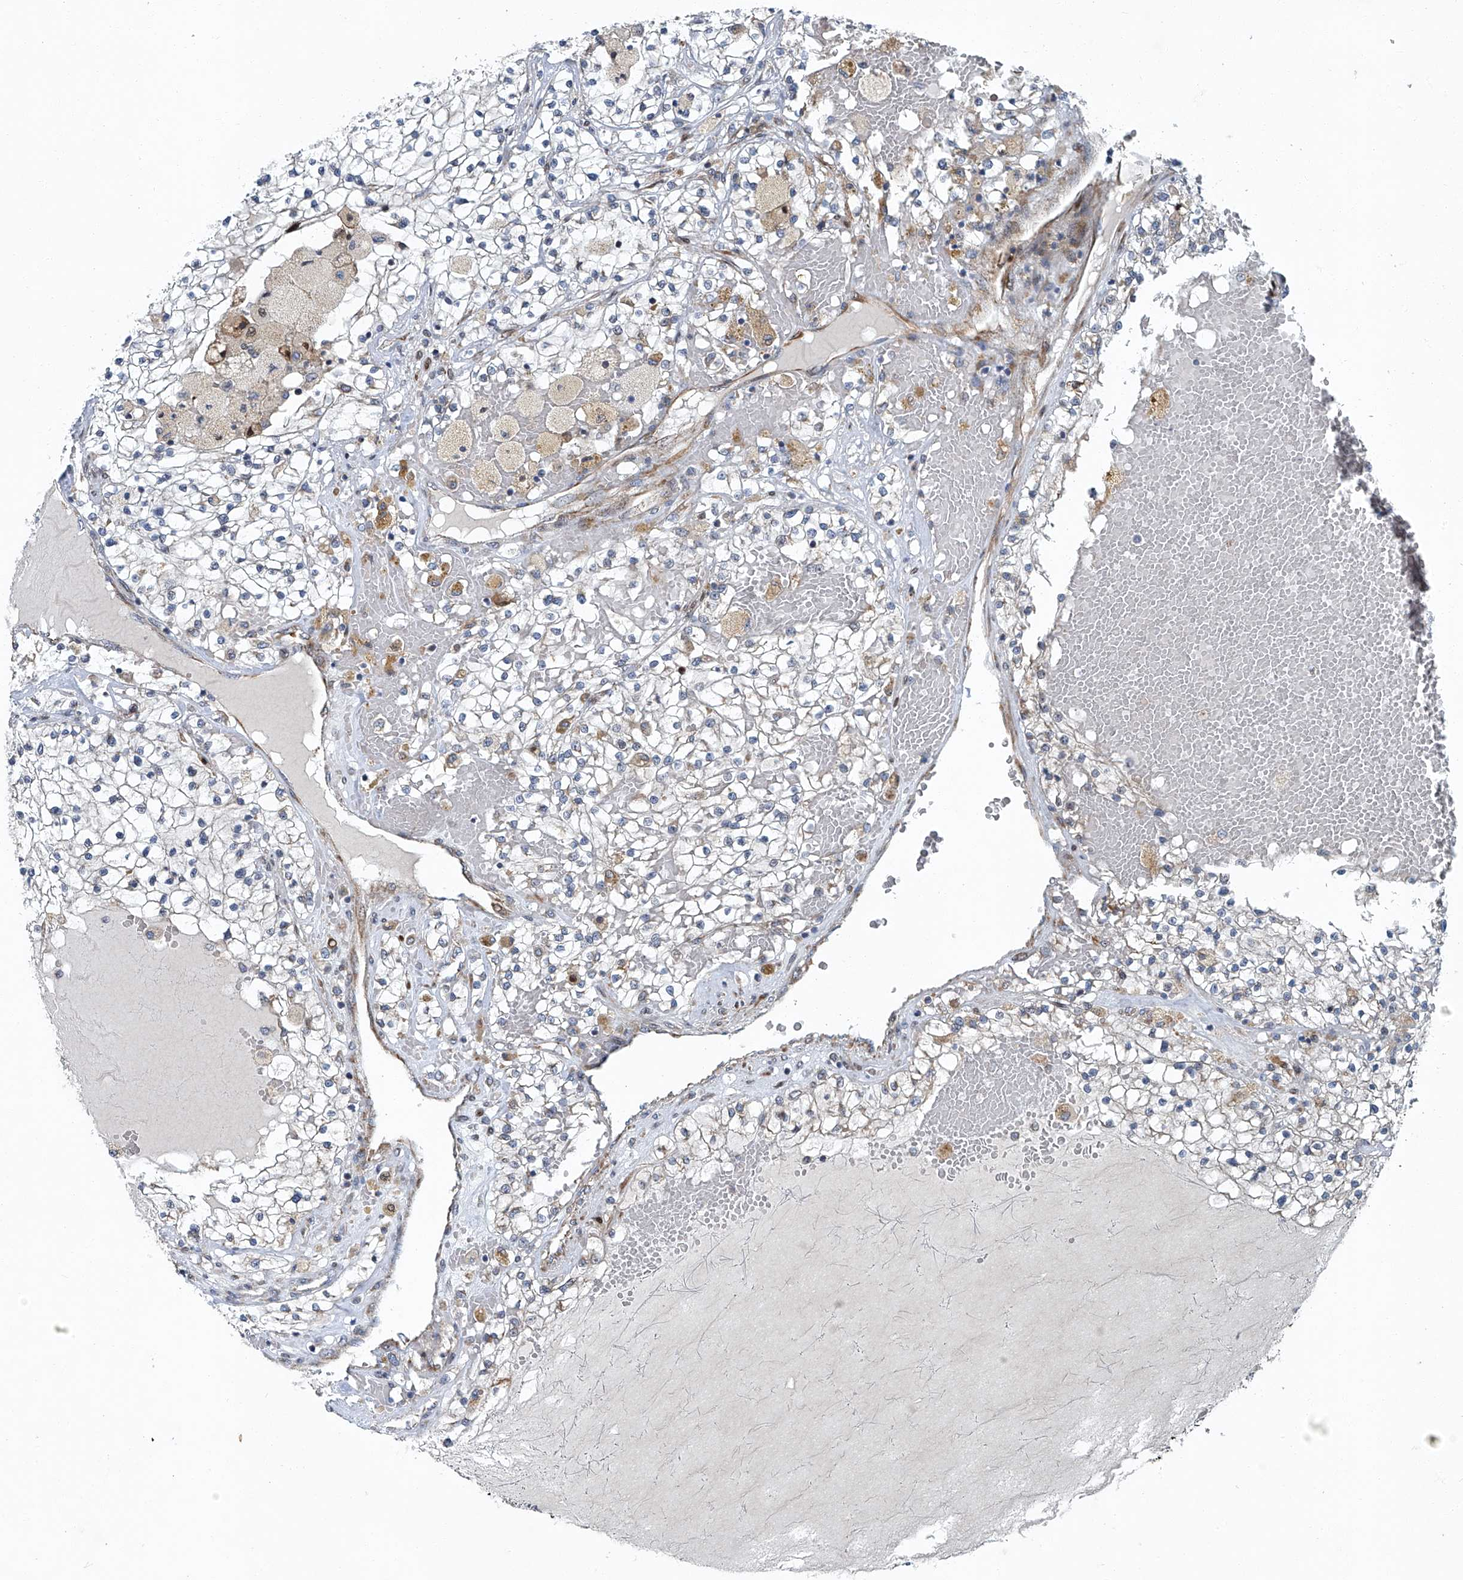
{"staining": {"intensity": "negative", "quantity": "none", "location": "none"}, "tissue": "renal cancer", "cell_type": "Tumor cells", "image_type": "cancer", "snomed": [{"axis": "morphology", "description": "Normal tissue, NOS"}, {"axis": "morphology", "description": "Adenocarcinoma, NOS"}, {"axis": "topography", "description": "Kidney"}], "caption": "This histopathology image is of renal cancer stained with immunohistochemistry to label a protein in brown with the nuclei are counter-stained blue. There is no staining in tumor cells.", "gene": "GPR132", "patient": {"sex": "male", "age": 68}}